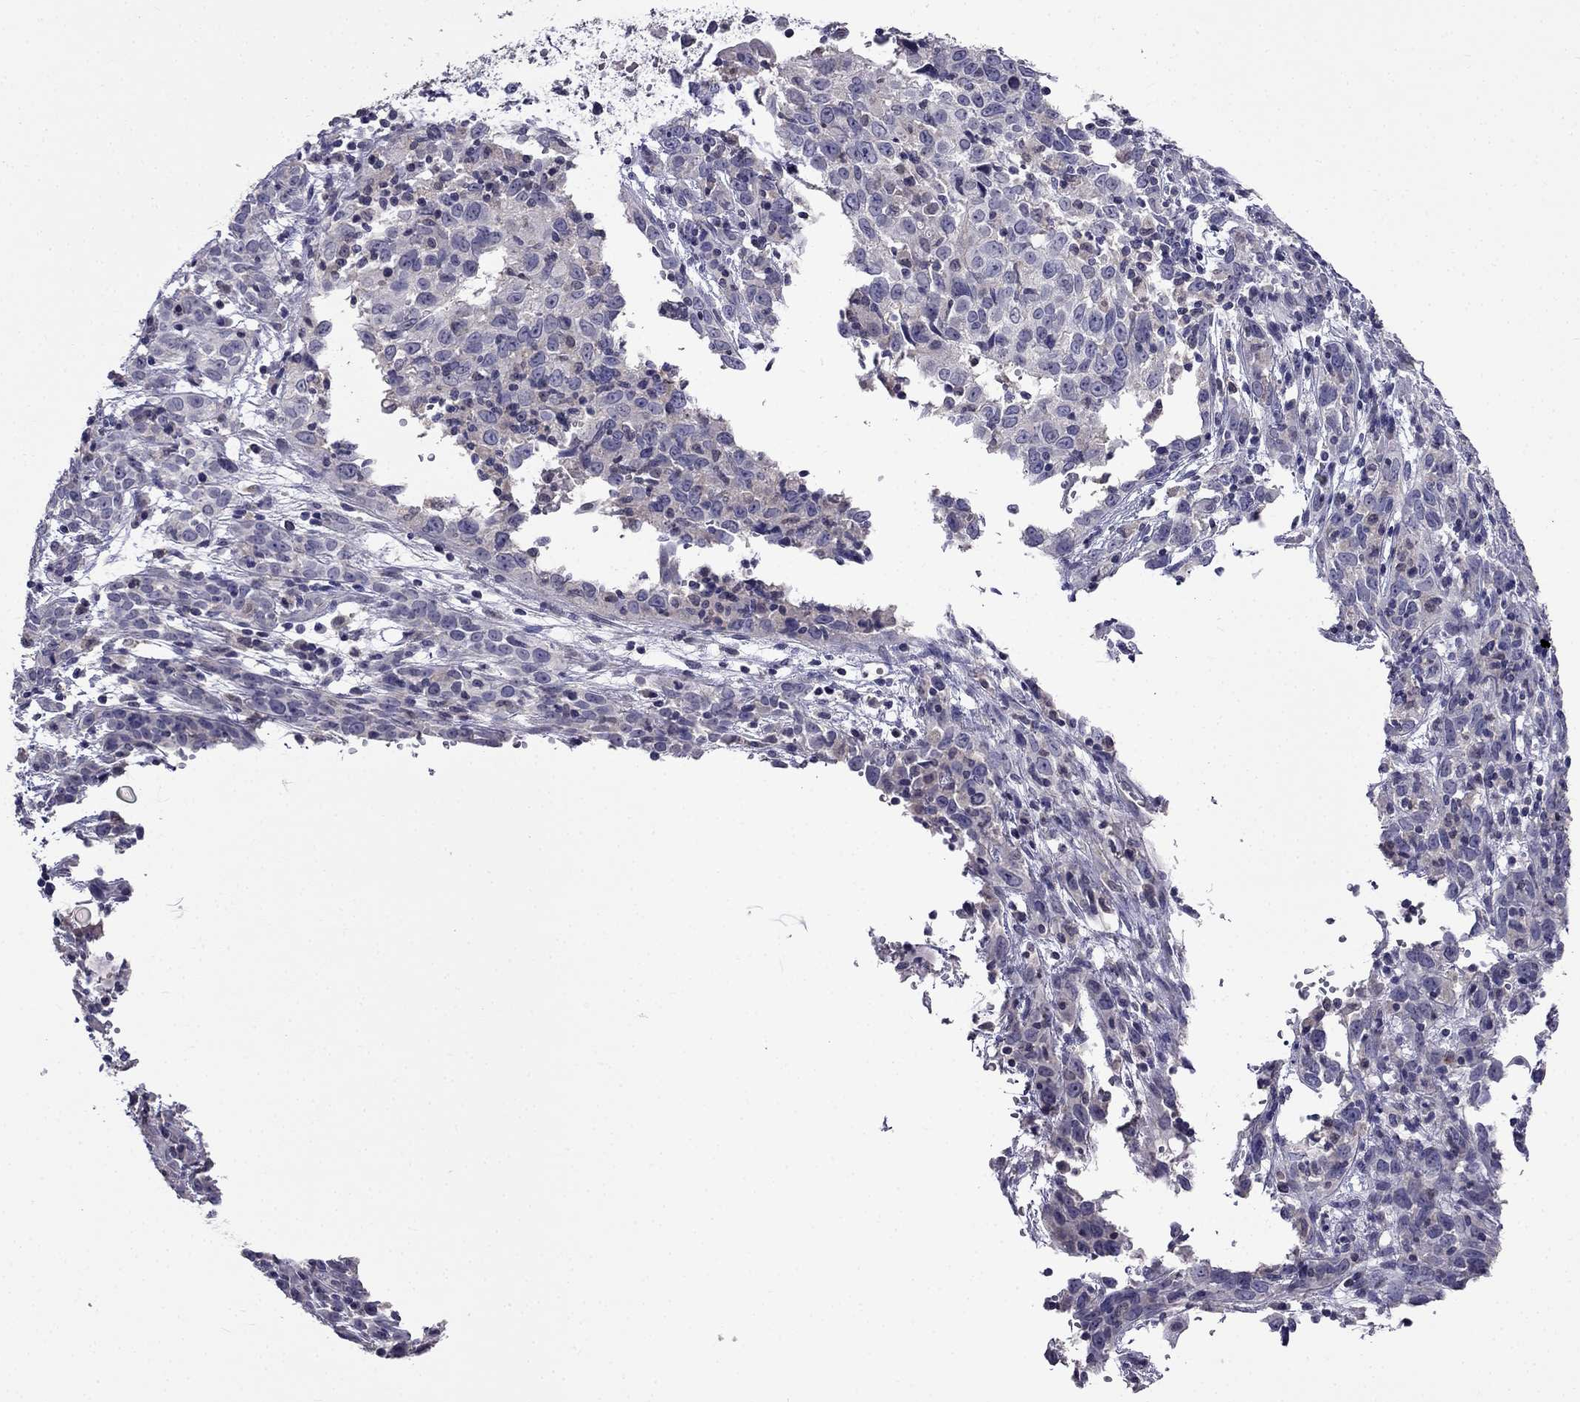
{"staining": {"intensity": "negative", "quantity": "none", "location": "none"}, "tissue": "cervical cancer", "cell_type": "Tumor cells", "image_type": "cancer", "snomed": [{"axis": "morphology", "description": "Adenocarcinoma, NOS"}, {"axis": "topography", "description": "Cervix"}], "caption": "This micrograph is of cervical adenocarcinoma stained with IHC to label a protein in brown with the nuclei are counter-stained blue. There is no positivity in tumor cells. (DAB (3,3'-diaminobenzidine) IHC, high magnification).", "gene": "AQP9", "patient": {"sex": "female", "age": 40}}